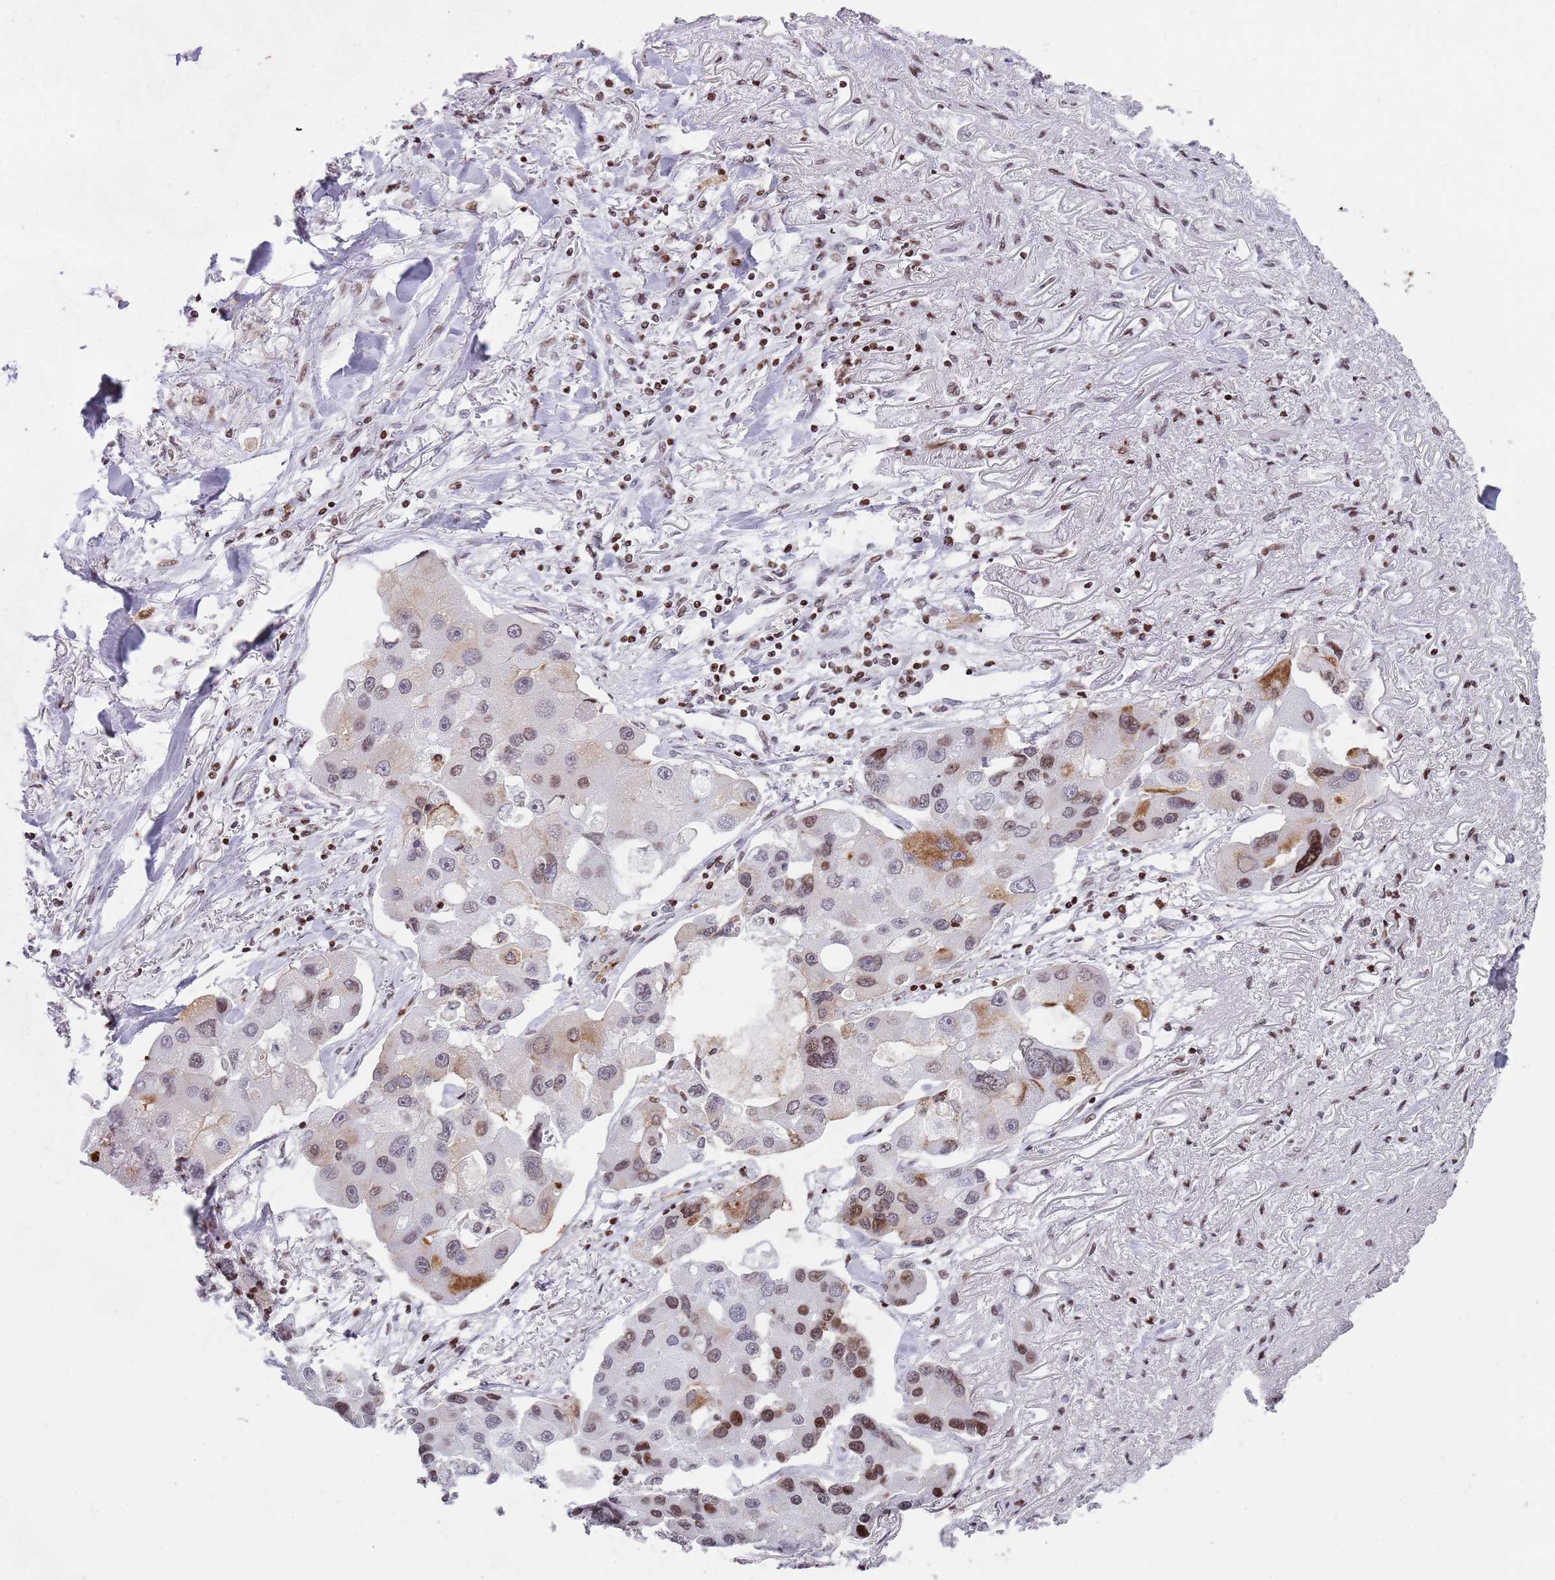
{"staining": {"intensity": "moderate", "quantity": "<25%", "location": "nuclear"}, "tissue": "lung cancer", "cell_type": "Tumor cells", "image_type": "cancer", "snomed": [{"axis": "morphology", "description": "Adenocarcinoma, NOS"}, {"axis": "topography", "description": "Lung"}], "caption": "The micrograph demonstrates a brown stain indicating the presence of a protein in the nuclear of tumor cells in lung cancer (adenocarcinoma).", "gene": "HDAC8", "patient": {"sex": "female", "age": 54}}